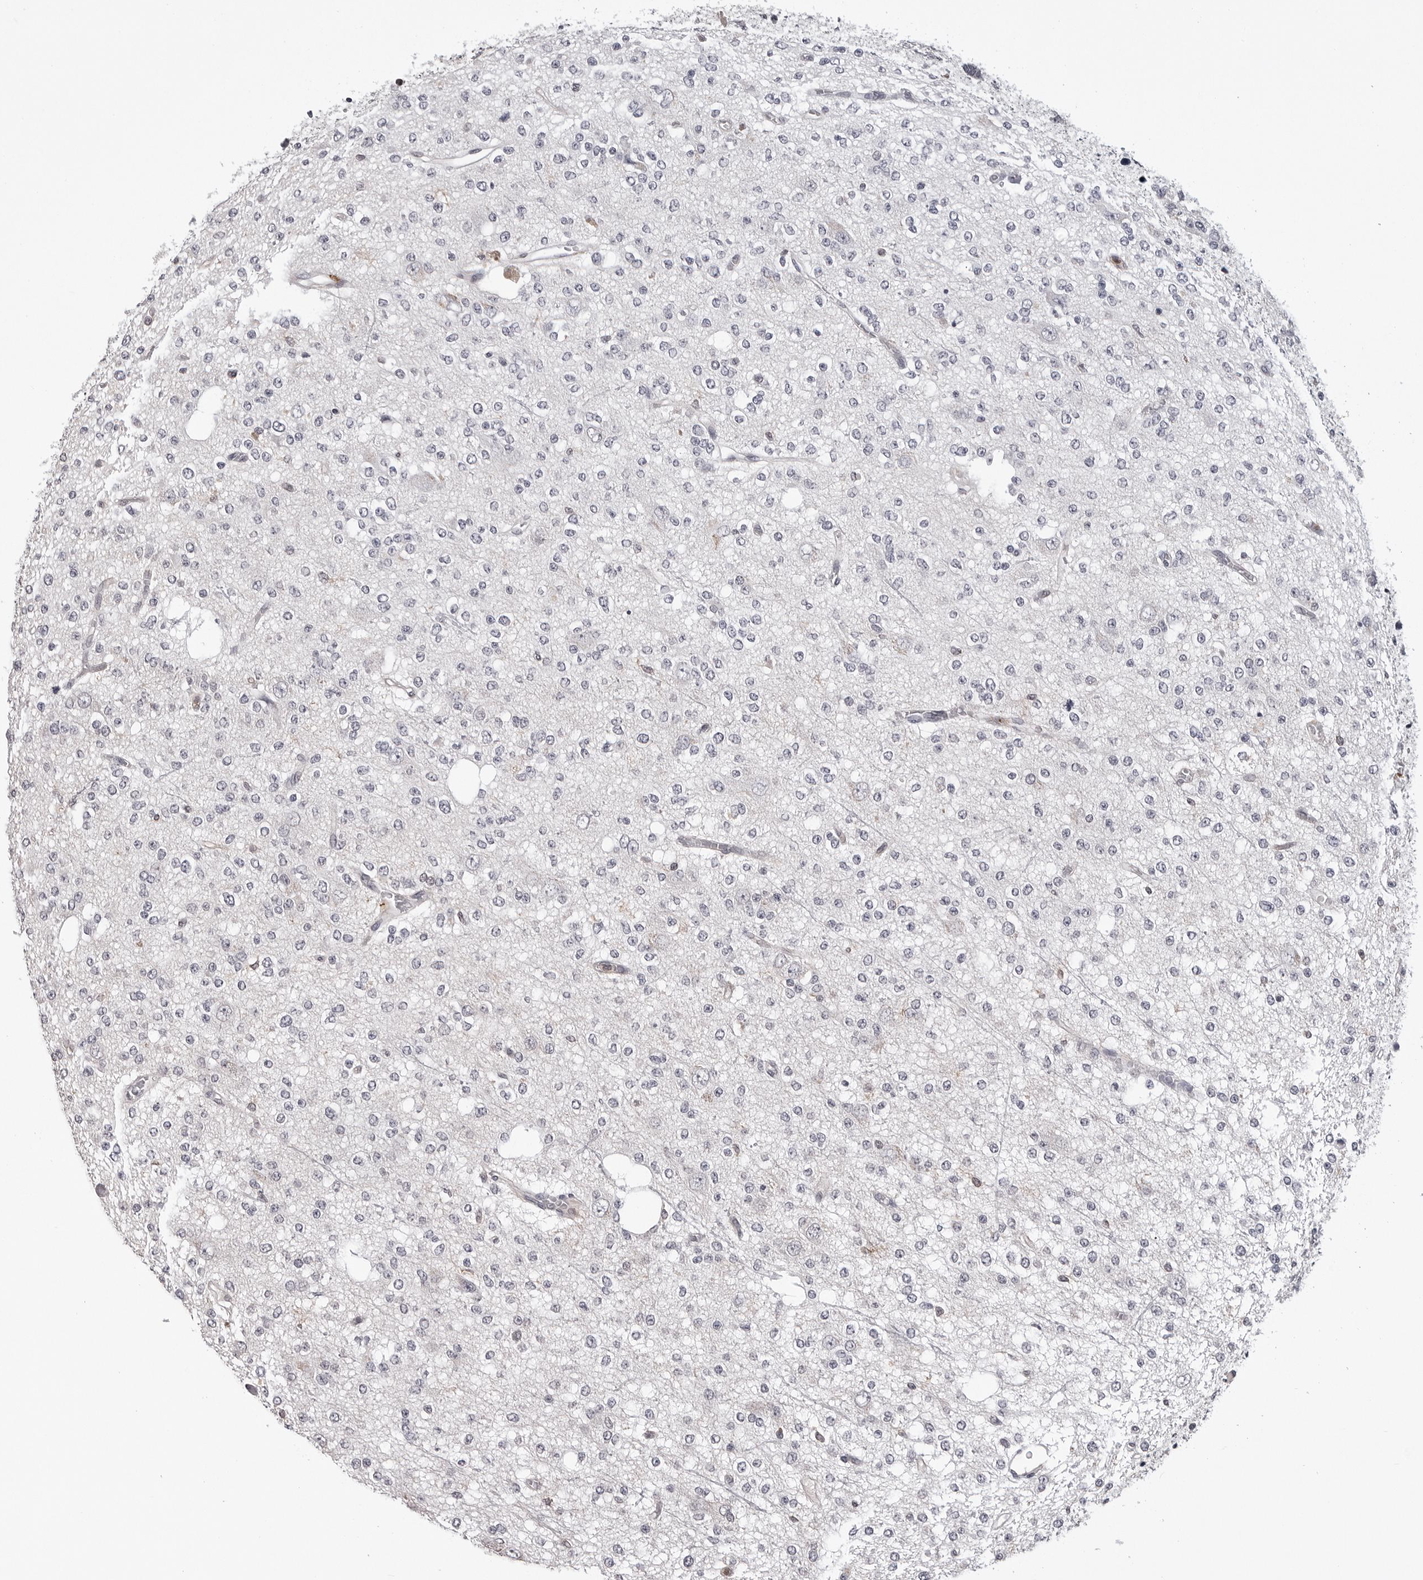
{"staining": {"intensity": "negative", "quantity": "none", "location": "none"}, "tissue": "glioma", "cell_type": "Tumor cells", "image_type": "cancer", "snomed": [{"axis": "morphology", "description": "Glioma, malignant, Low grade"}, {"axis": "topography", "description": "Brain"}], "caption": "Histopathology image shows no protein staining in tumor cells of malignant low-grade glioma tissue.", "gene": "TRMT13", "patient": {"sex": "male", "age": 38}}